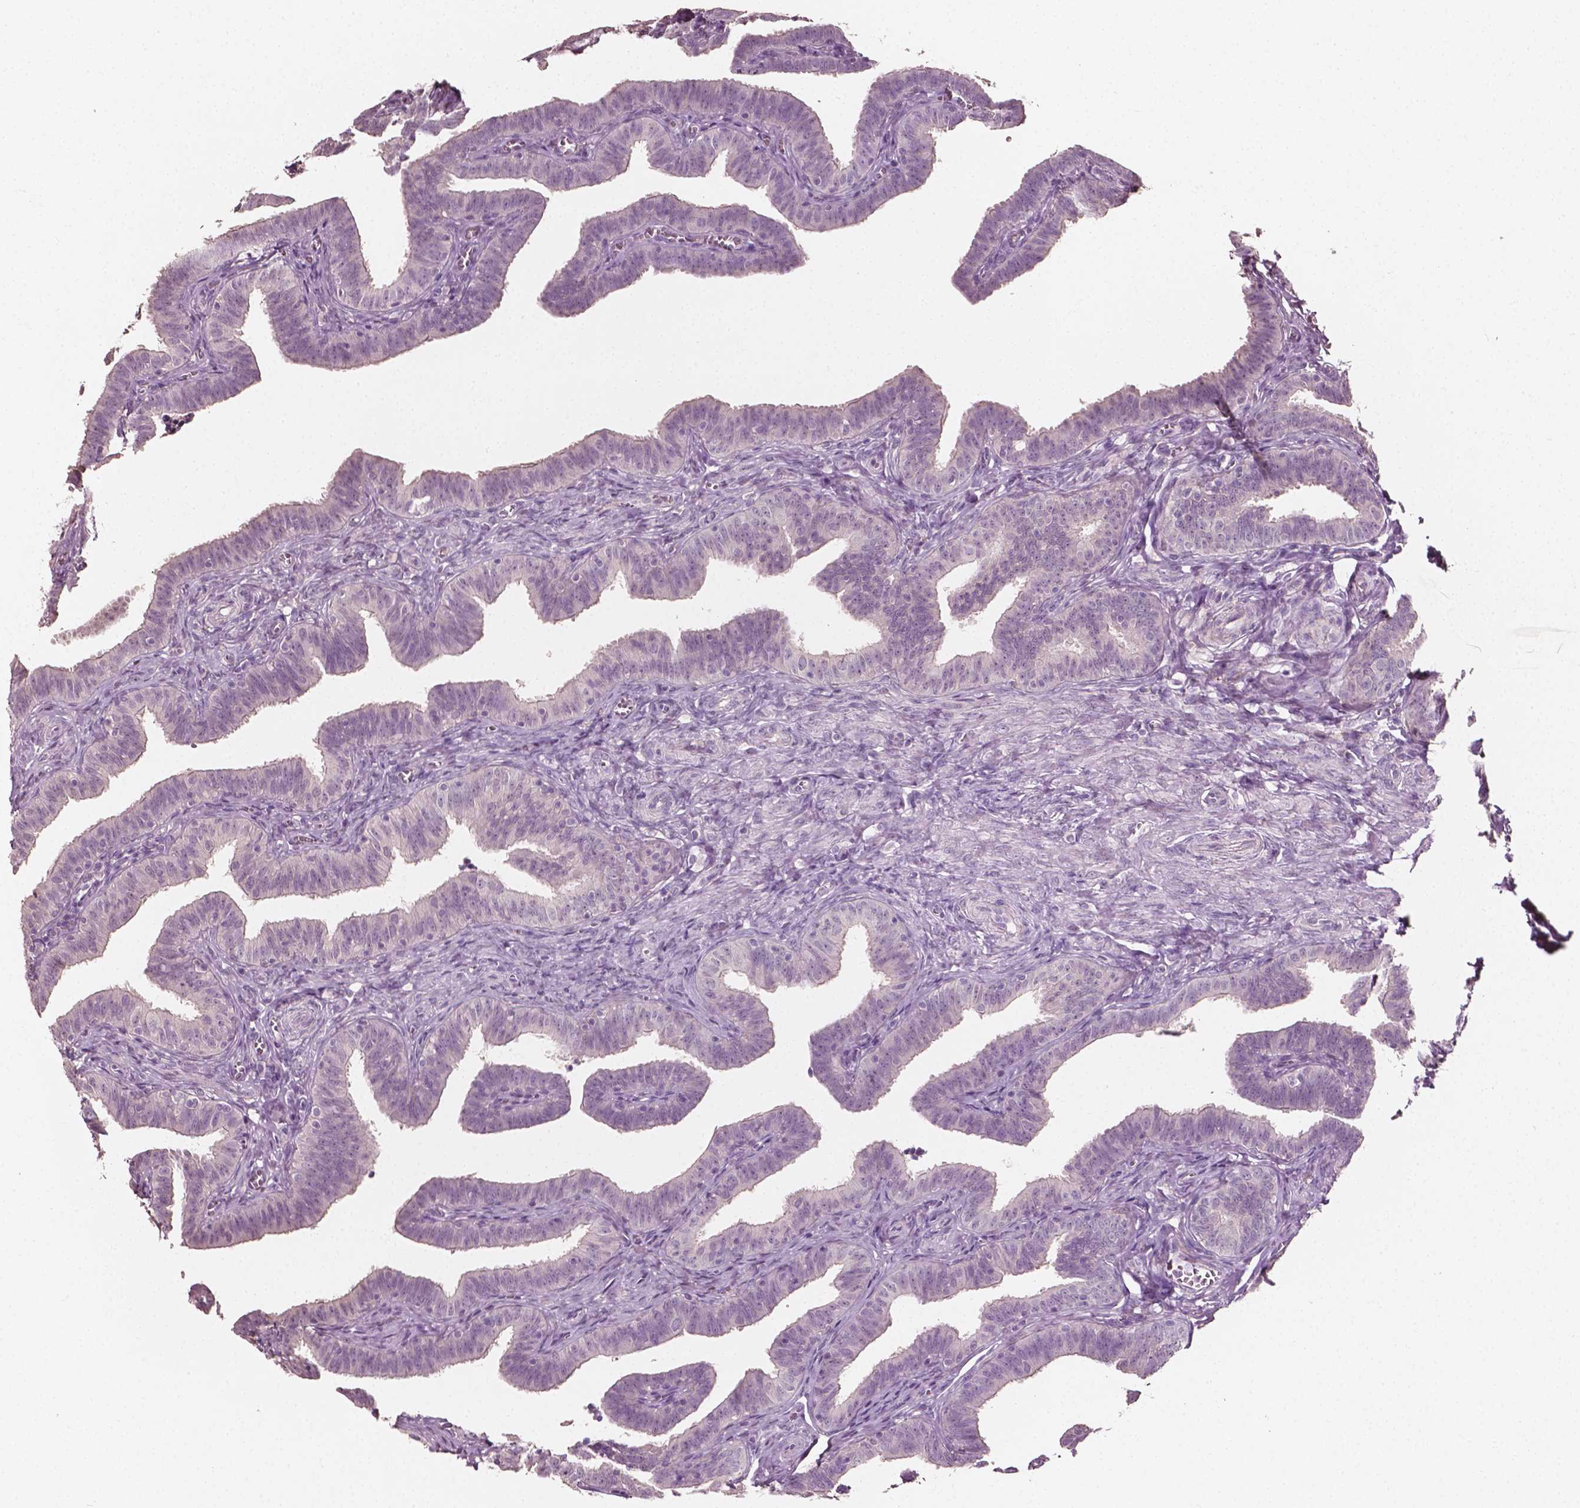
{"staining": {"intensity": "weak", "quantity": "<25%", "location": "cytoplasmic/membranous"}, "tissue": "fallopian tube", "cell_type": "Glandular cells", "image_type": "normal", "snomed": [{"axis": "morphology", "description": "Normal tissue, NOS"}, {"axis": "topography", "description": "Fallopian tube"}], "caption": "This is a micrograph of immunohistochemistry staining of benign fallopian tube, which shows no expression in glandular cells. The staining is performed using DAB brown chromogen with nuclei counter-stained in using hematoxylin.", "gene": "PLA2R1", "patient": {"sex": "female", "age": 25}}